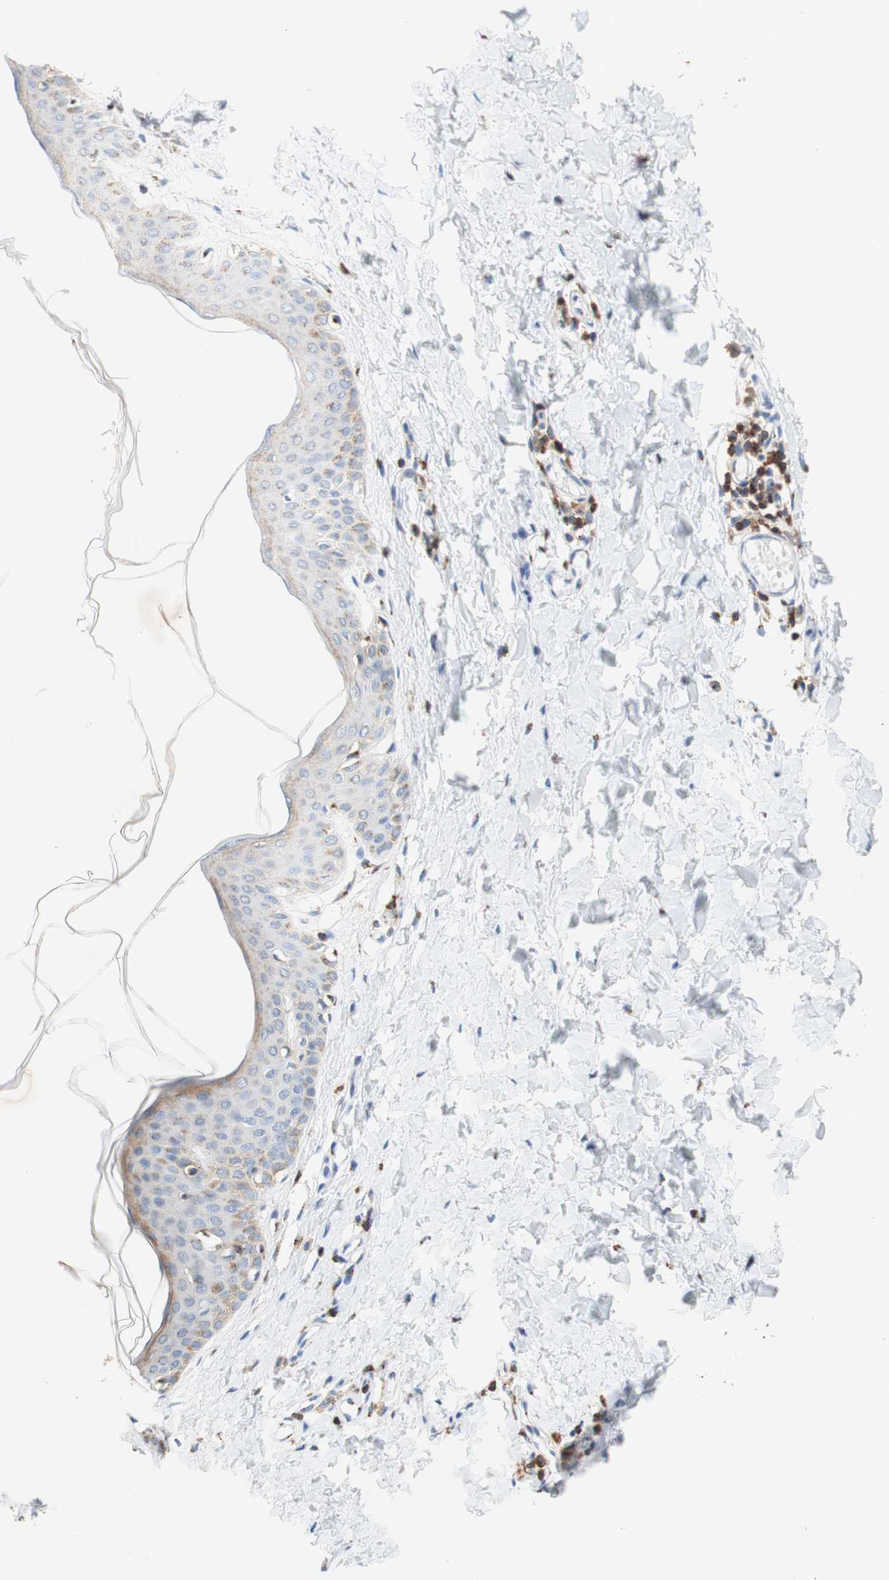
{"staining": {"intensity": "negative", "quantity": "none", "location": "none"}, "tissue": "skin", "cell_type": "Fibroblasts", "image_type": "normal", "snomed": [{"axis": "morphology", "description": "Normal tissue, NOS"}, {"axis": "topography", "description": "Skin"}], "caption": "Skin stained for a protein using immunohistochemistry (IHC) exhibits no staining fibroblasts.", "gene": "SPINK6", "patient": {"sex": "female", "age": 17}}